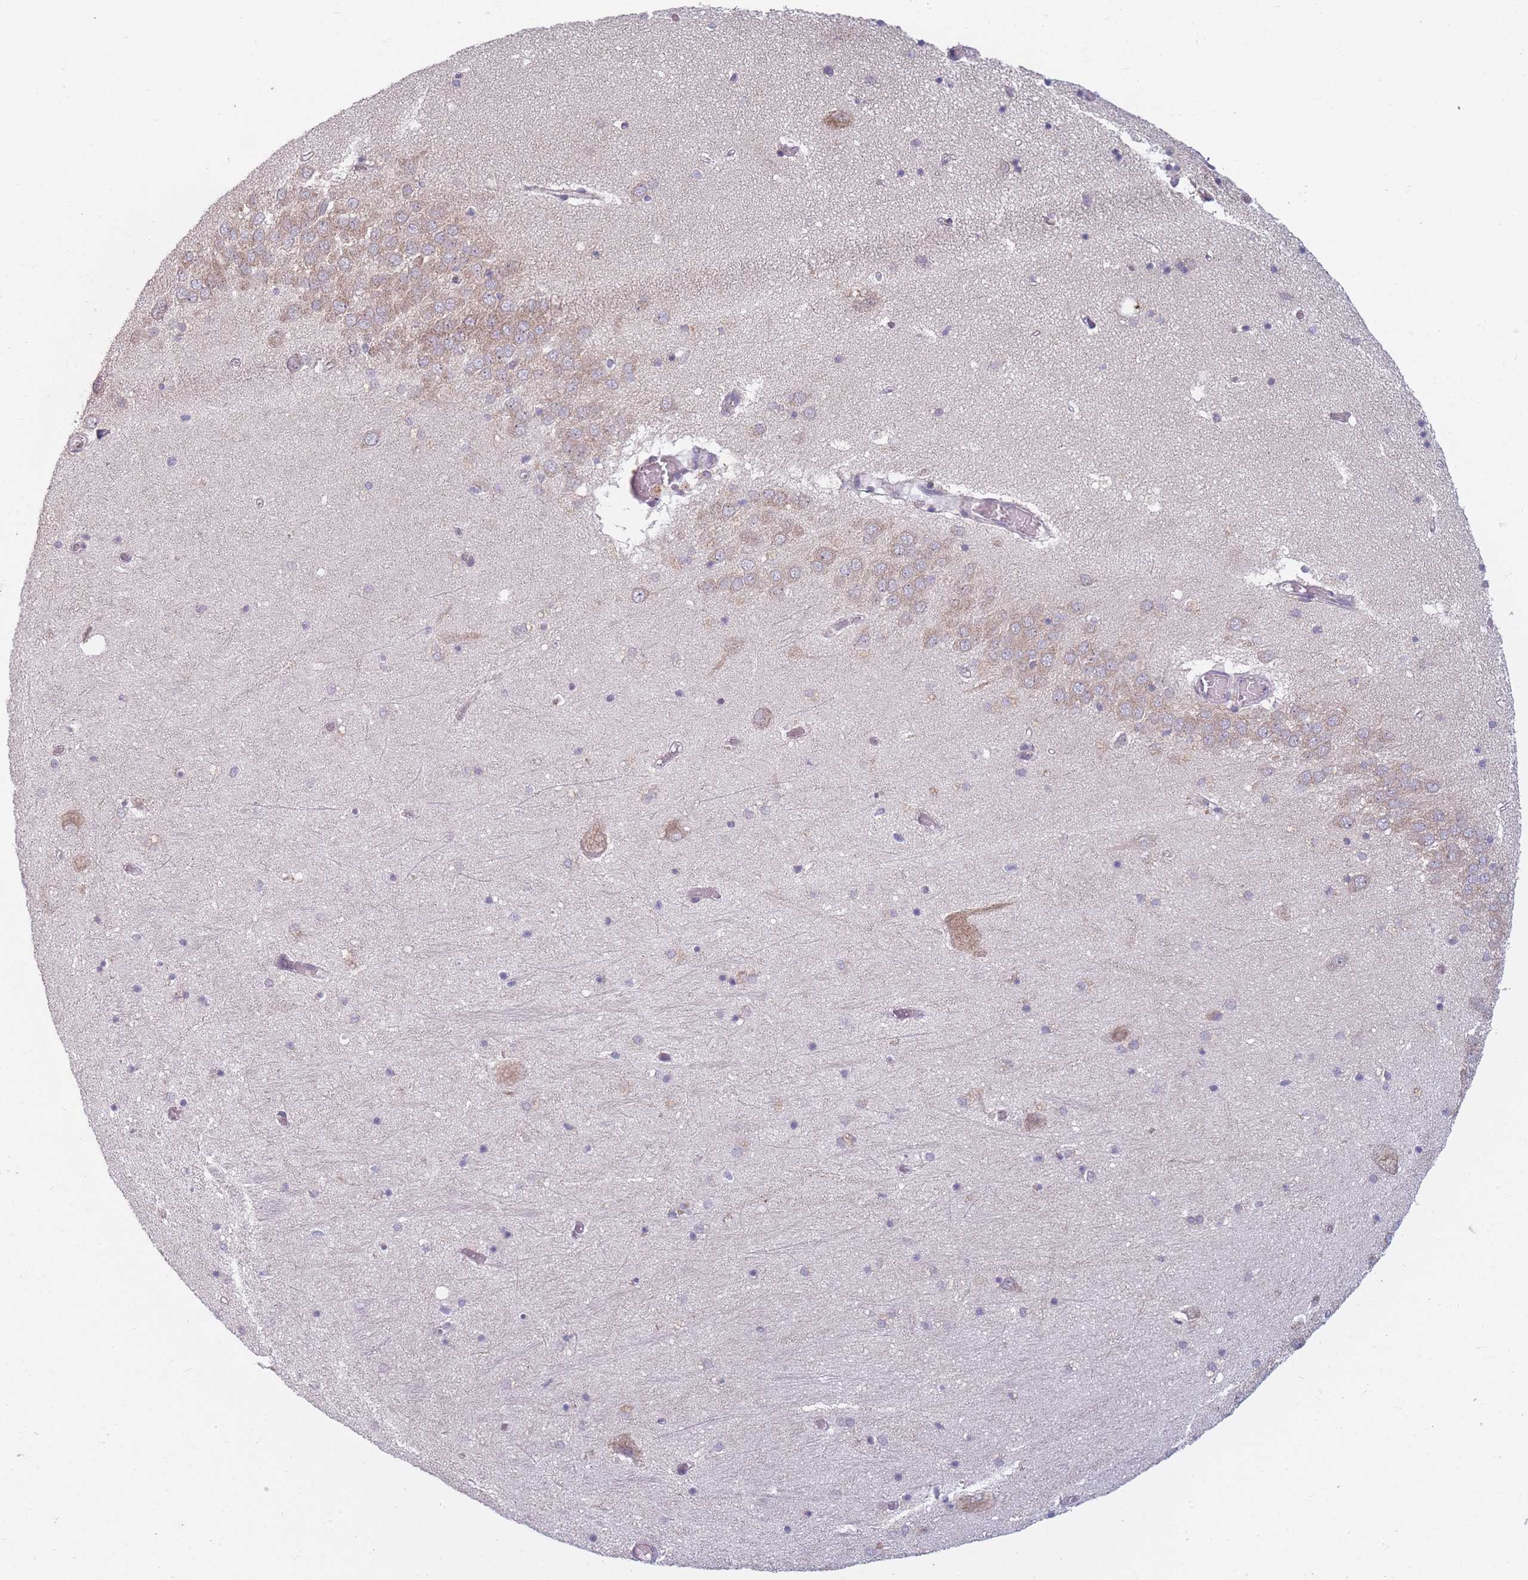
{"staining": {"intensity": "negative", "quantity": "none", "location": "none"}, "tissue": "hippocampus", "cell_type": "Glial cells", "image_type": "normal", "snomed": [{"axis": "morphology", "description": "Normal tissue, NOS"}, {"axis": "topography", "description": "Hippocampus"}], "caption": "This is an immunohistochemistry (IHC) photomicrograph of unremarkable hippocampus. There is no expression in glial cells.", "gene": "PEX11B", "patient": {"sex": "male", "age": 70}}